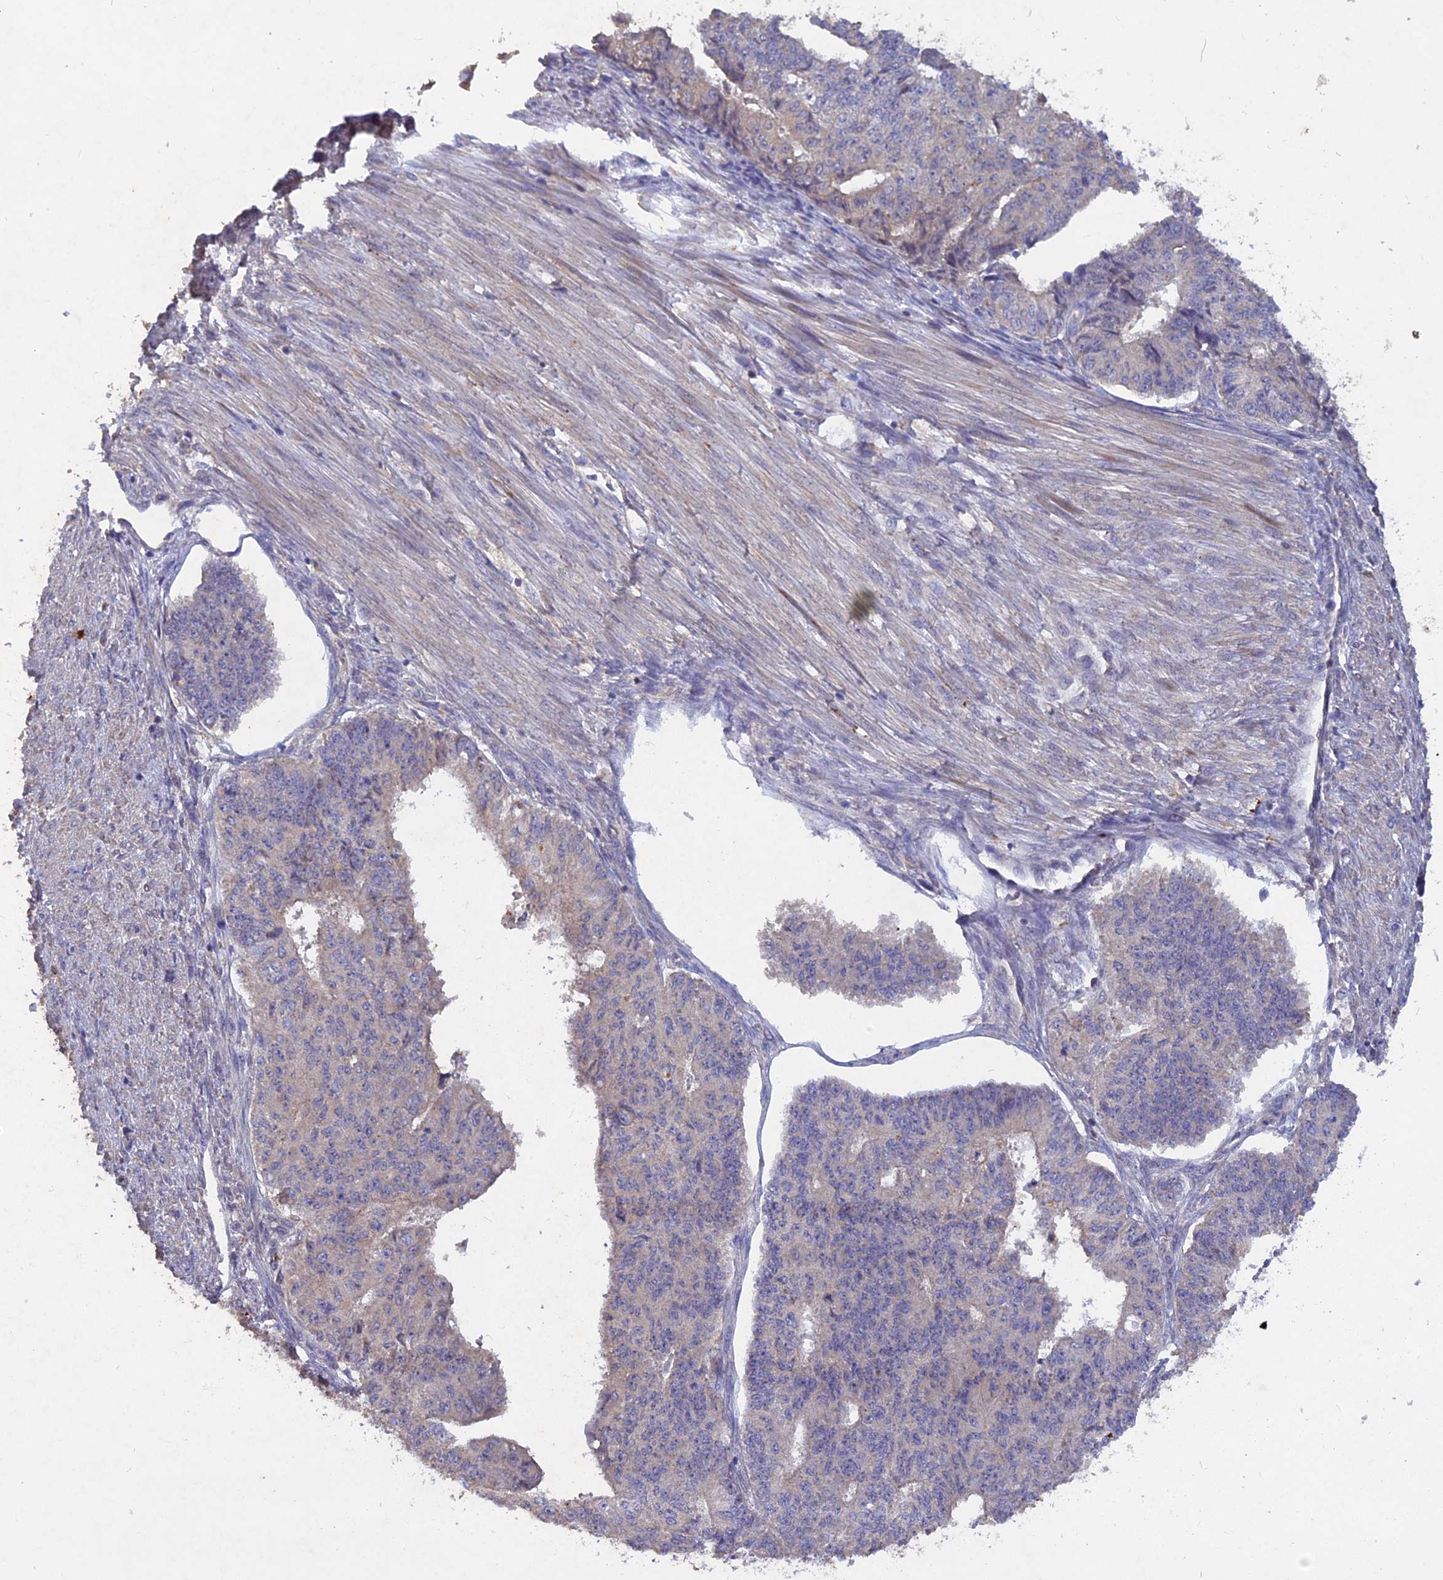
{"staining": {"intensity": "negative", "quantity": "none", "location": "none"}, "tissue": "endometrial cancer", "cell_type": "Tumor cells", "image_type": "cancer", "snomed": [{"axis": "morphology", "description": "Adenocarcinoma, NOS"}, {"axis": "topography", "description": "Endometrium"}], "caption": "This is an immunohistochemistry (IHC) image of human endometrial cancer. There is no expression in tumor cells.", "gene": "SLC26A4", "patient": {"sex": "female", "age": 32}}